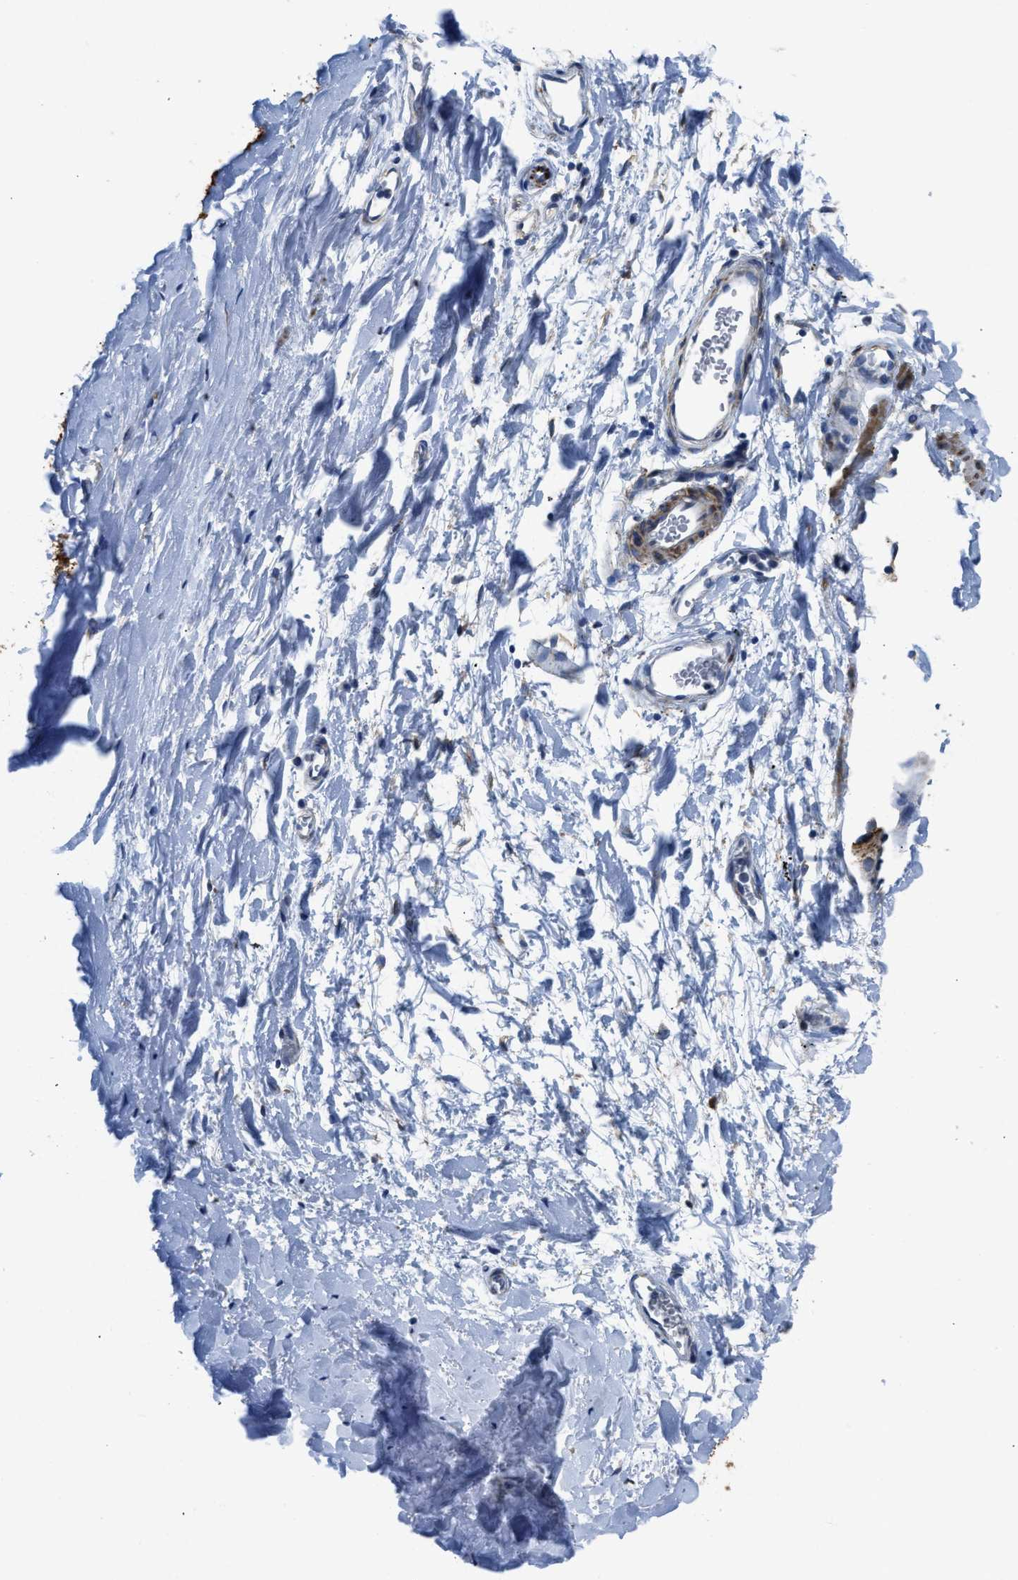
{"staining": {"intensity": "negative", "quantity": "none", "location": "none"}, "tissue": "adipose tissue", "cell_type": "Adipocytes", "image_type": "normal", "snomed": [{"axis": "morphology", "description": "Normal tissue, NOS"}, {"axis": "topography", "description": "Cartilage tissue"}, {"axis": "topography", "description": "Bronchus"}], "caption": "Adipocytes are negative for brown protein staining in unremarkable adipose tissue. (Immunohistochemistry, brightfield microscopy, high magnification).", "gene": "ZSWIM5", "patient": {"sex": "female", "age": 53}}